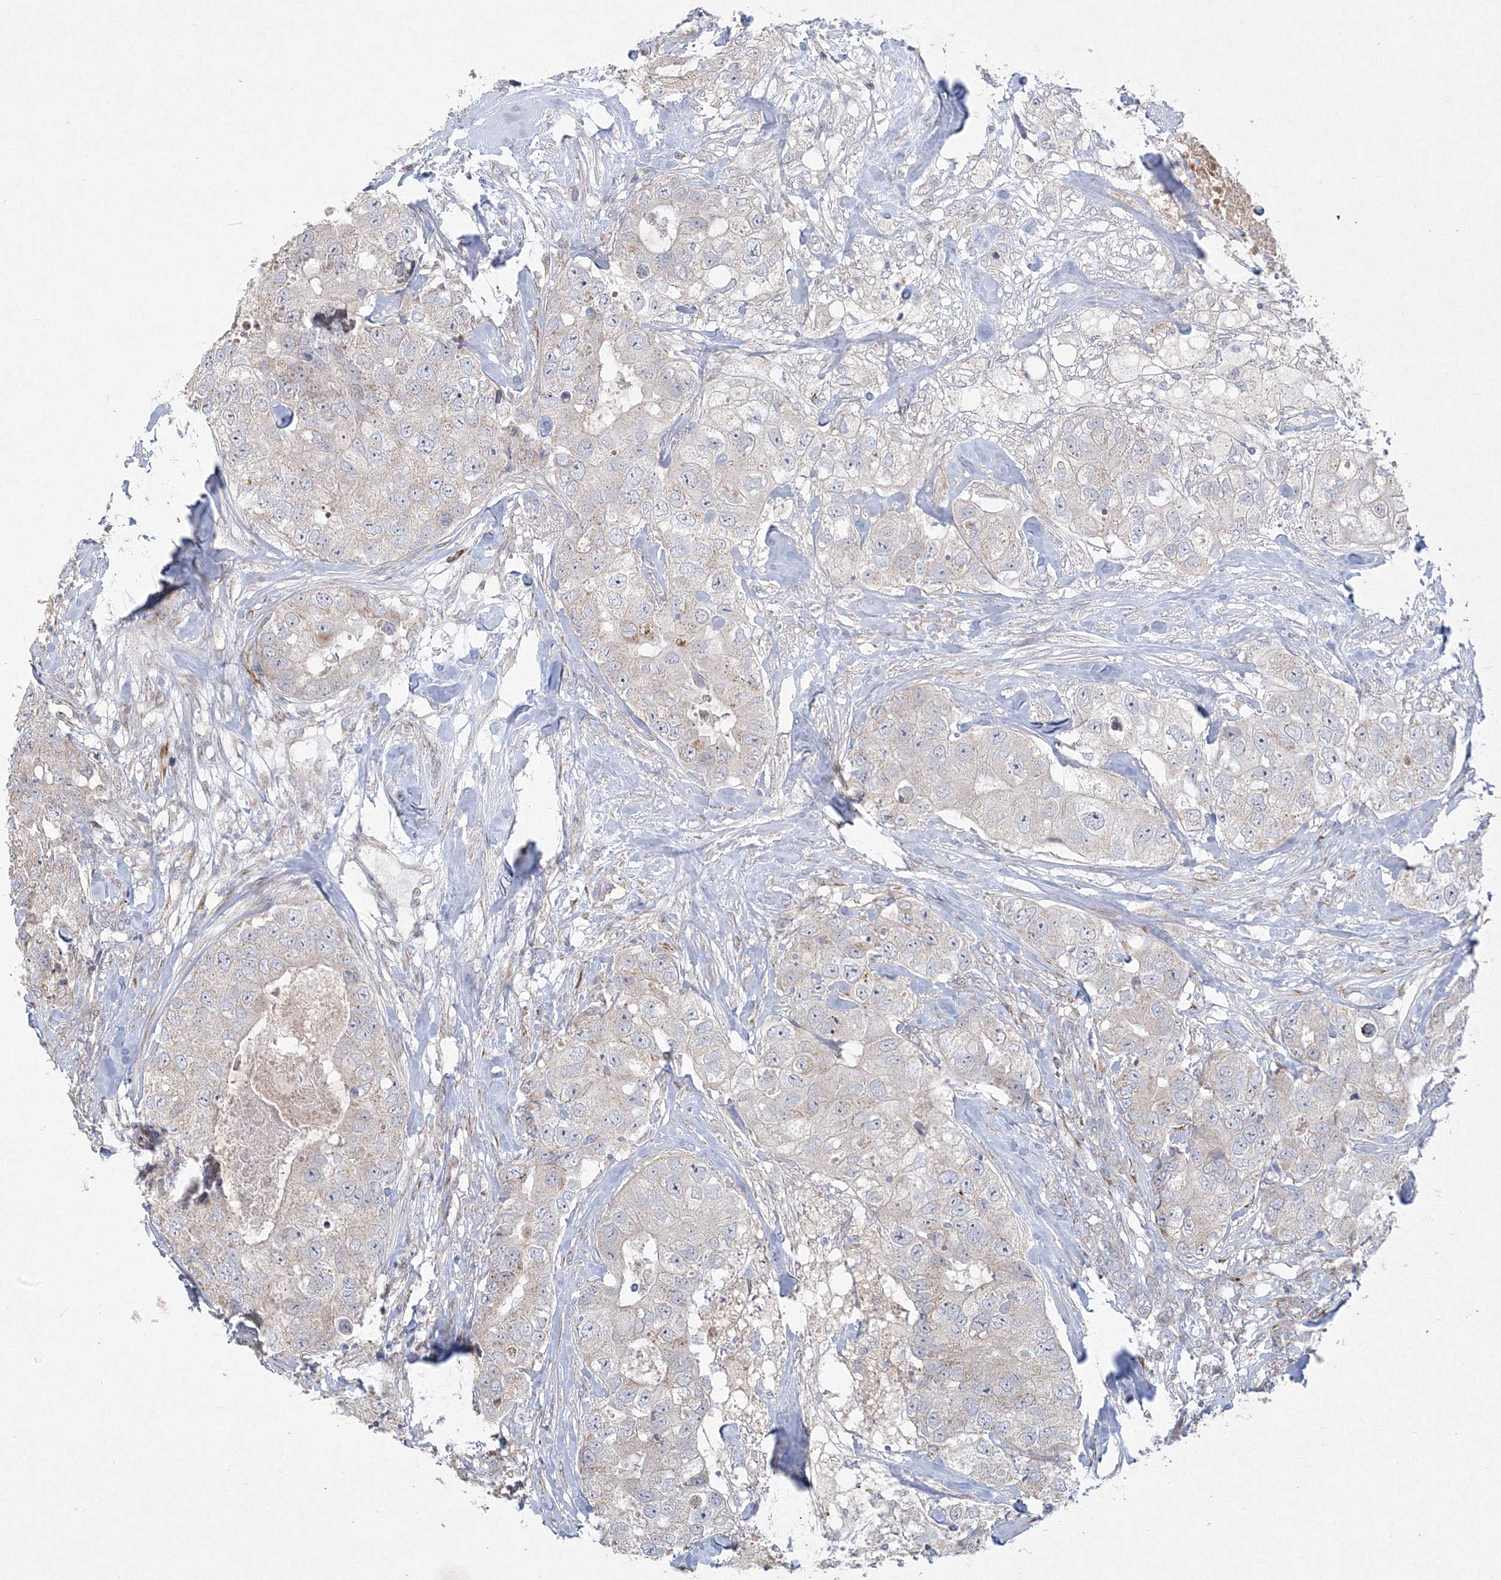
{"staining": {"intensity": "negative", "quantity": "none", "location": "none"}, "tissue": "breast cancer", "cell_type": "Tumor cells", "image_type": "cancer", "snomed": [{"axis": "morphology", "description": "Duct carcinoma"}, {"axis": "topography", "description": "Breast"}], "caption": "A micrograph of breast cancer (intraductal carcinoma) stained for a protein shows no brown staining in tumor cells.", "gene": "WDR49", "patient": {"sex": "female", "age": 62}}